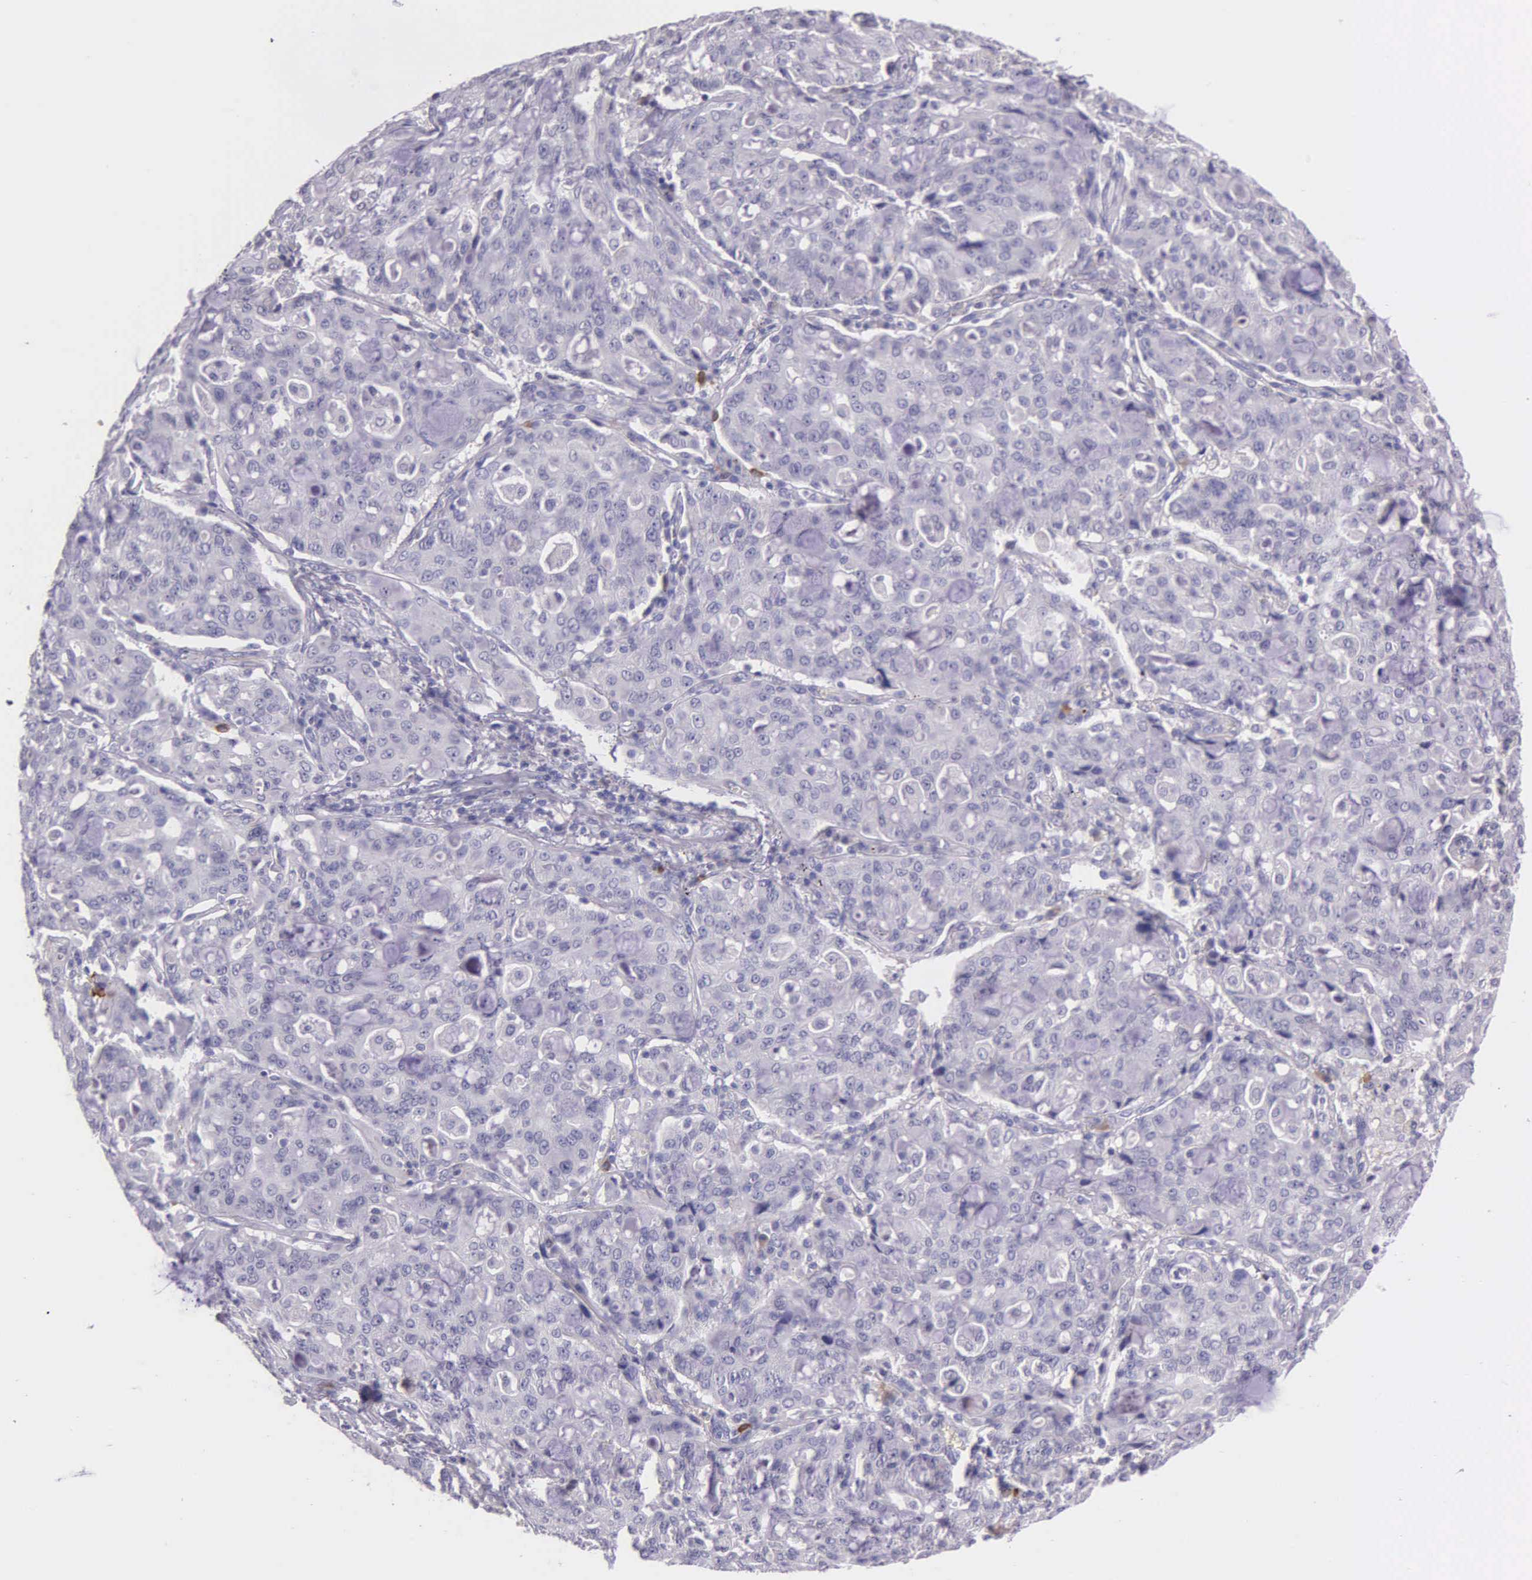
{"staining": {"intensity": "negative", "quantity": "none", "location": "none"}, "tissue": "lung cancer", "cell_type": "Tumor cells", "image_type": "cancer", "snomed": [{"axis": "morphology", "description": "Adenocarcinoma, NOS"}, {"axis": "topography", "description": "Lung"}], "caption": "A histopathology image of lung adenocarcinoma stained for a protein shows no brown staining in tumor cells.", "gene": "THSD7A", "patient": {"sex": "female", "age": 44}}